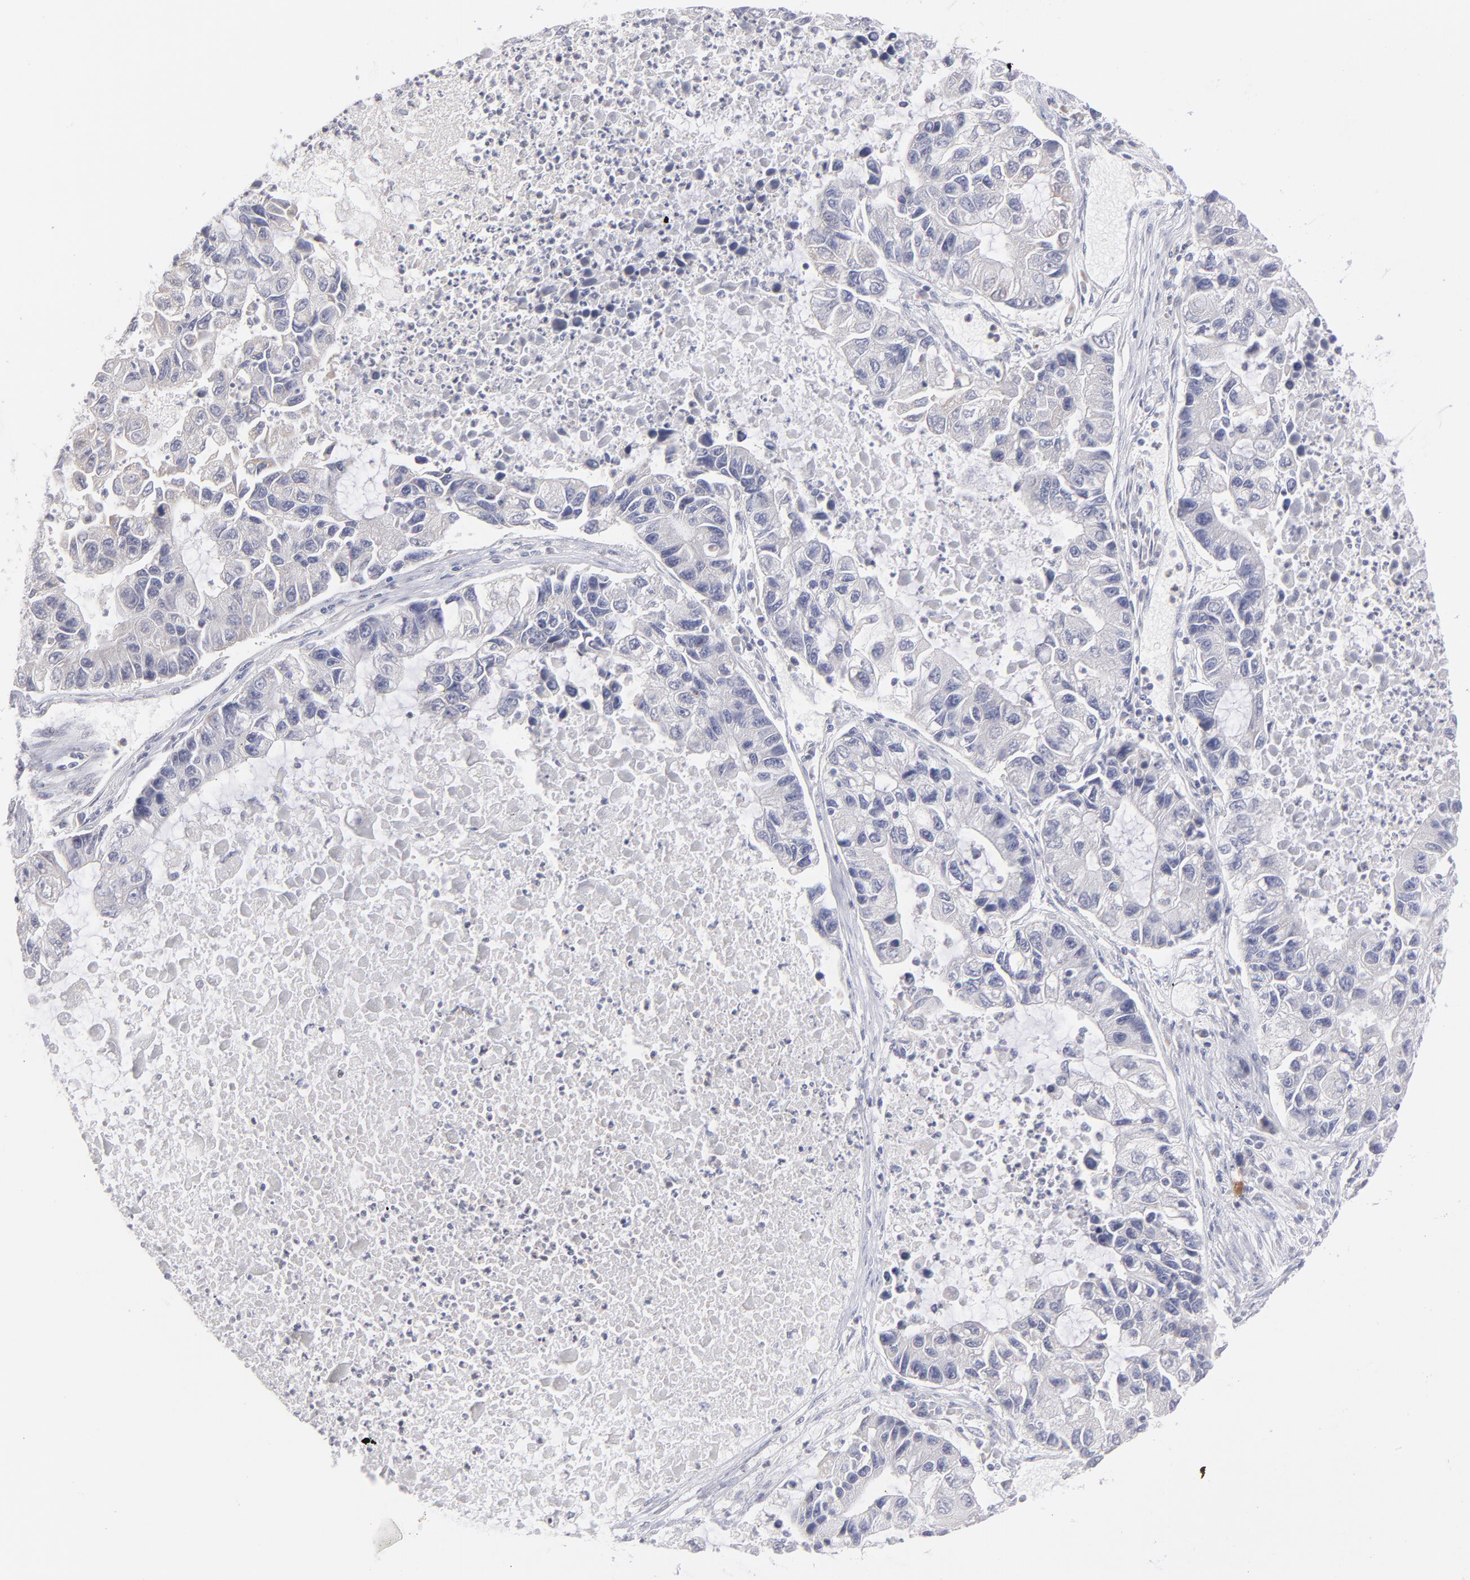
{"staining": {"intensity": "negative", "quantity": "none", "location": "none"}, "tissue": "lung cancer", "cell_type": "Tumor cells", "image_type": "cancer", "snomed": [{"axis": "morphology", "description": "Adenocarcinoma, NOS"}, {"axis": "topography", "description": "Lung"}], "caption": "Lung cancer (adenocarcinoma) was stained to show a protein in brown. There is no significant positivity in tumor cells.", "gene": "MTHFD2", "patient": {"sex": "female", "age": 51}}